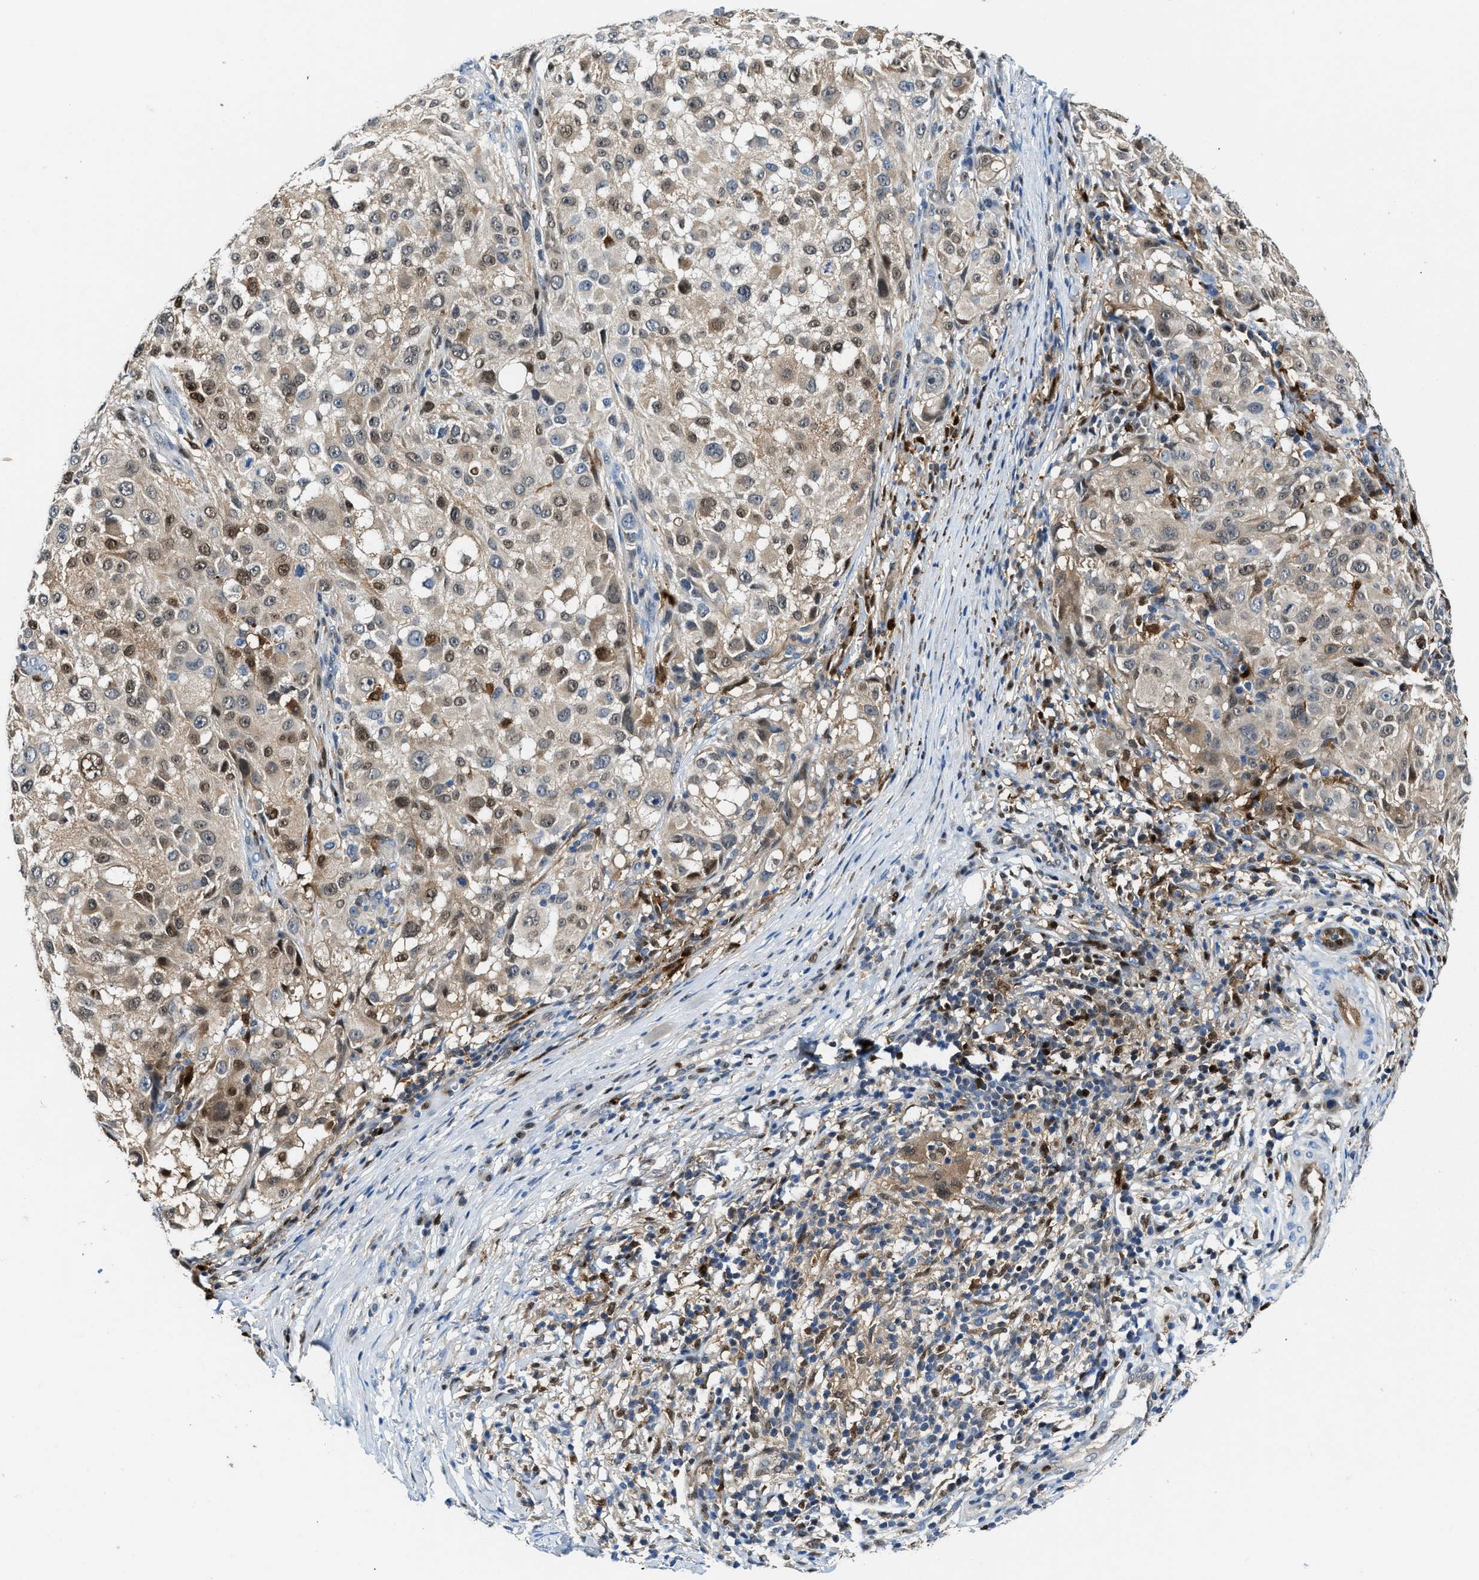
{"staining": {"intensity": "moderate", "quantity": "25%-75%", "location": "nuclear"}, "tissue": "melanoma", "cell_type": "Tumor cells", "image_type": "cancer", "snomed": [{"axis": "morphology", "description": "Necrosis, NOS"}, {"axis": "morphology", "description": "Malignant melanoma, NOS"}, {"axis": "topography", "description": "Skin"}], "caption": "Malignant melanoma stained with a brown dye displays moderate nuclear positive positivity in approximately 25%-75% of tumor cells.", "gene": "LTA4H", "patient": {"sex": "female", "age": 87}}